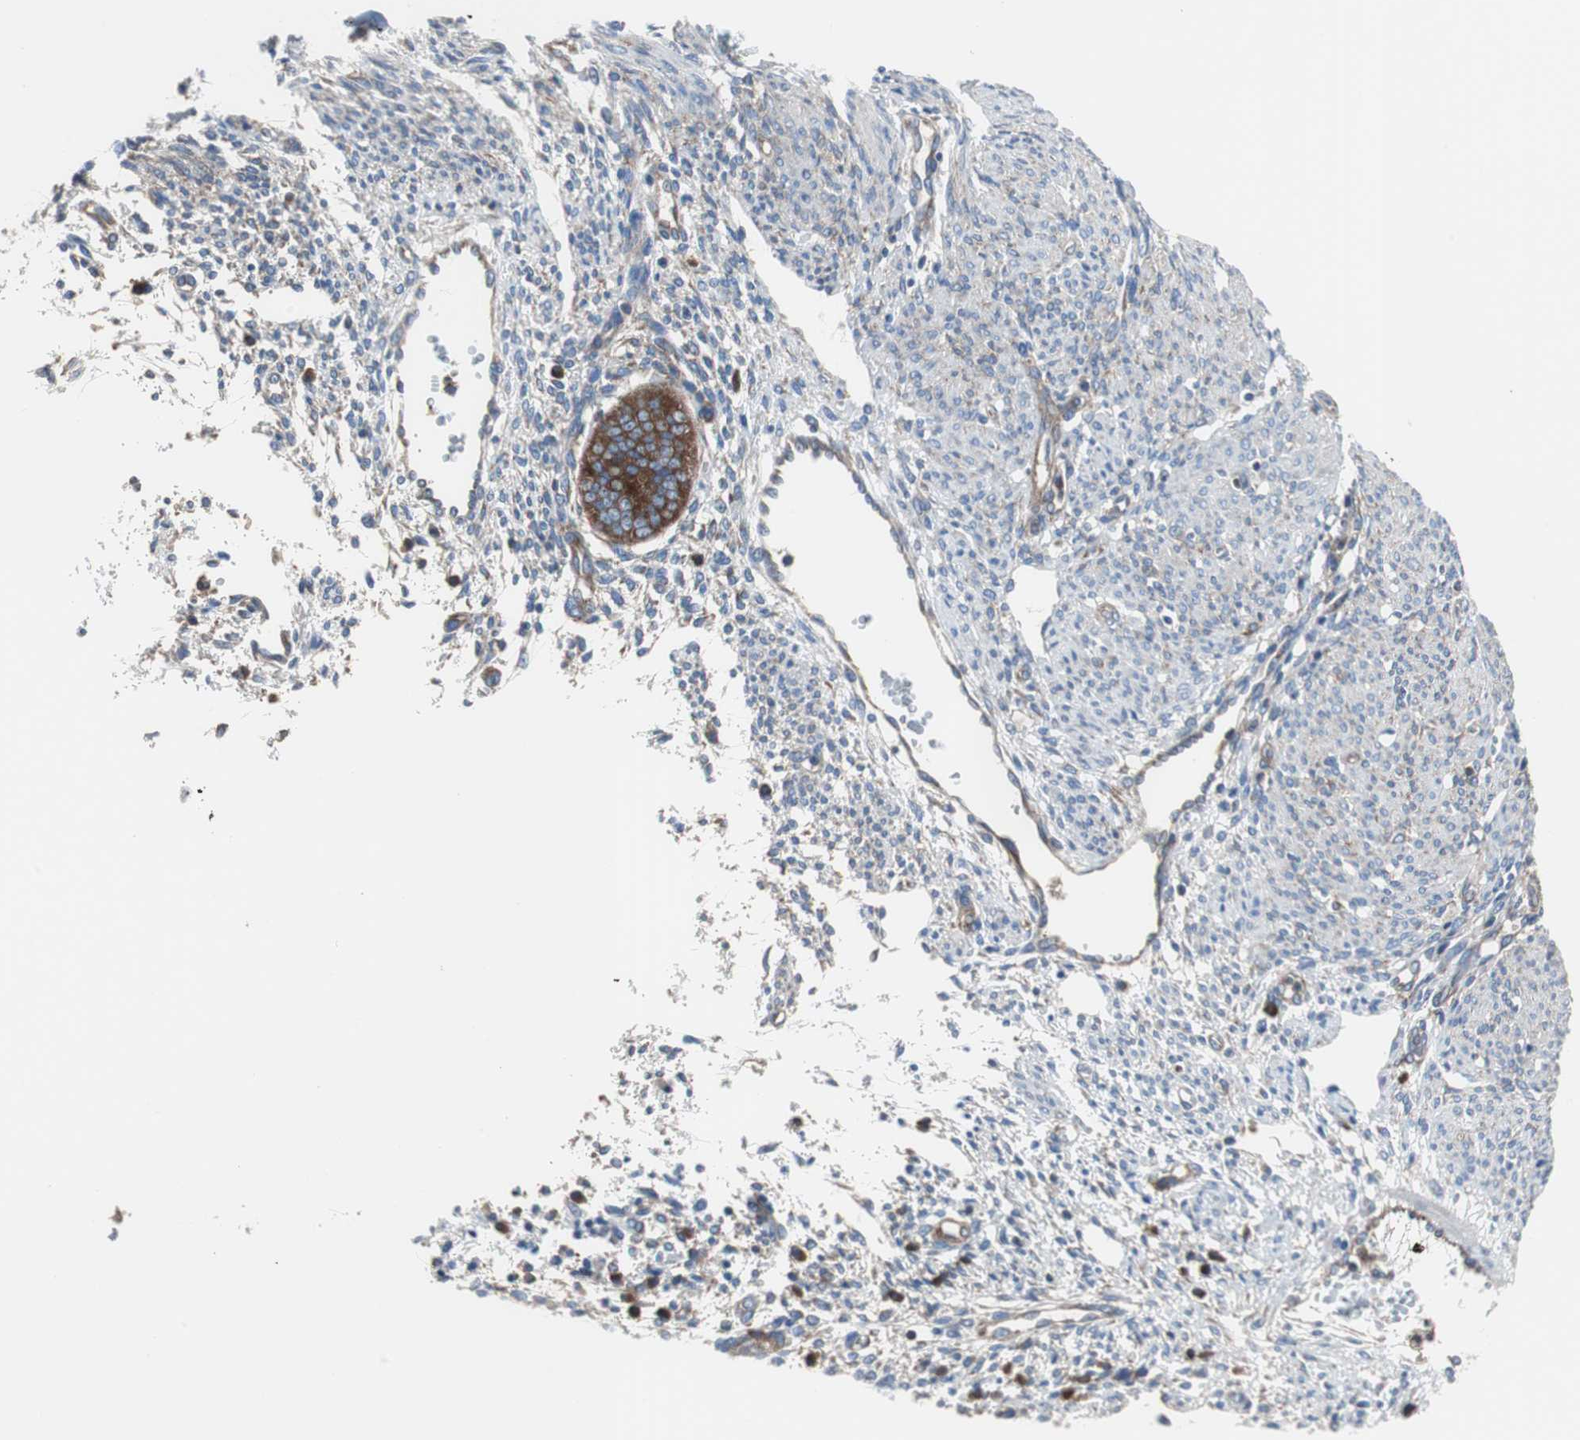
{"staining": {"intensity": "moderate", "quantity": ">75%", "location": "cytoplasmic/membranous"}, "tissue": "endometrium", "cell_type": "Cells in endometrial stroma", "image_type": "normal", "snomed": [{"axis": "morphology", "description": "Normal tissue, NOS"}, {"axis": "topography", "description": "Endometrium"}], "caption": "Immunohistochemical staining of benign human endometrium demonstrates moderate cytoplasmic/membranous protein staining in about >75% of cells in endometrial stroma. The staining is performed using DAB brown chromogen to label protein expression. The nuclei are counter-stained blue using hematoxylin.", "gene": "BRAF", "patient": {"sex": "female", "age": 35}}